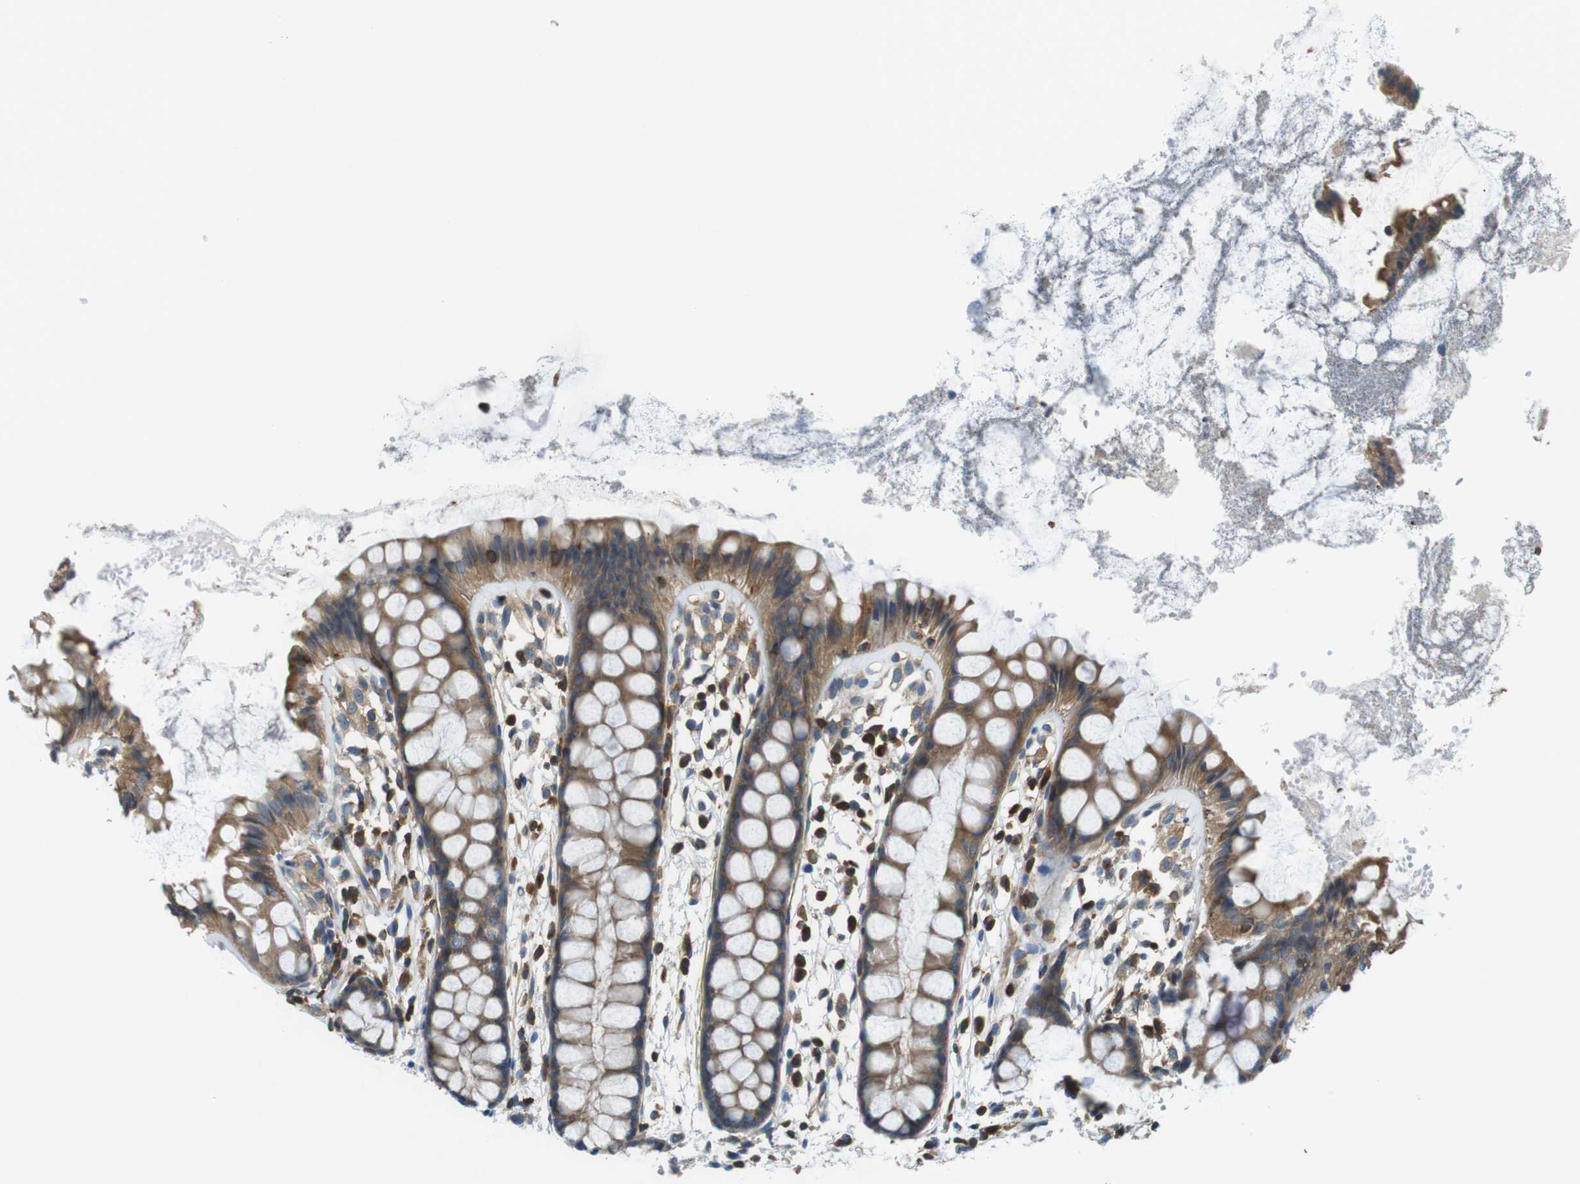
{"staining": {"intensity": "moderate", "quantity": ">75%", "location": "cytoplasmic/membranous"}, "tissue": "rectum", "cell_type": "Glandular cells", "image_type": "normal", "snomed": [{"axis": "morphology", "description": "Normal tissue, NOS"}, {"axis": "topography", "description": "Rectum"}], "caption": "Human rectum stained with a brown dye shows moderate cytoplasmic/membranous positive expression in approximately >75% of glandular cells.", "gene": "TES", "patient": {"sex": "female", "age": 66}}